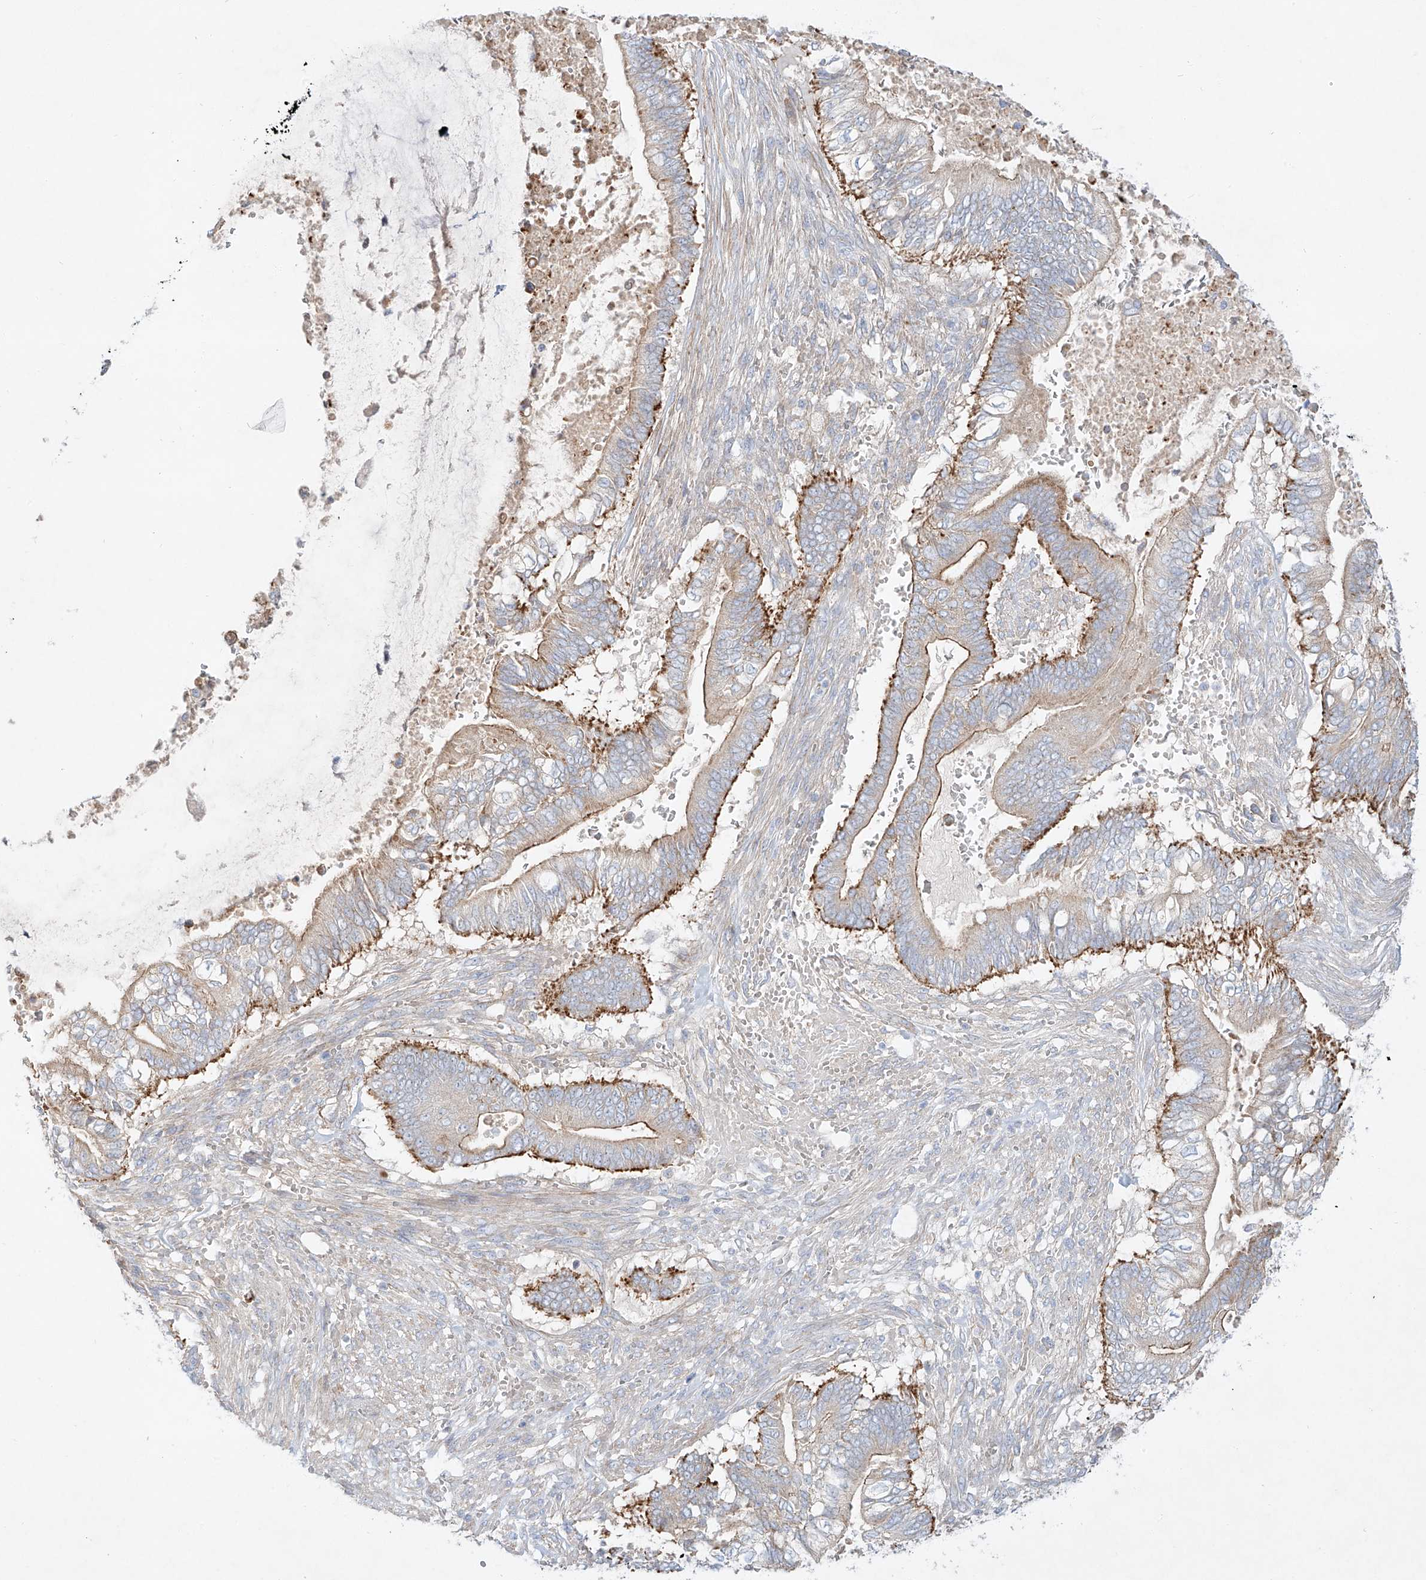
{"staining": {"intensity": "moderate", "quantity": ">75%", "location": "cytoplasmic/membranous"}, "tissue": "pancreatic cancer", "cell_type": "Tumor cells", "image_type": "cancer", "snomed": [{"axis": "morphology", "description": "Adenocarcinoma, NOS"}, {"axis": "topography", "description": "Pancreas"}], "caption": "Immunohistochemistry (IHC) photomicrograph of pancreatic cancer stained for a protein (brown), which shows medium levels of moderate cytoplasmic/membranous staining in approximately >75% of tumor cells.", "gene": "AJM1", "patient": {"sex": "male", "age": 68}}